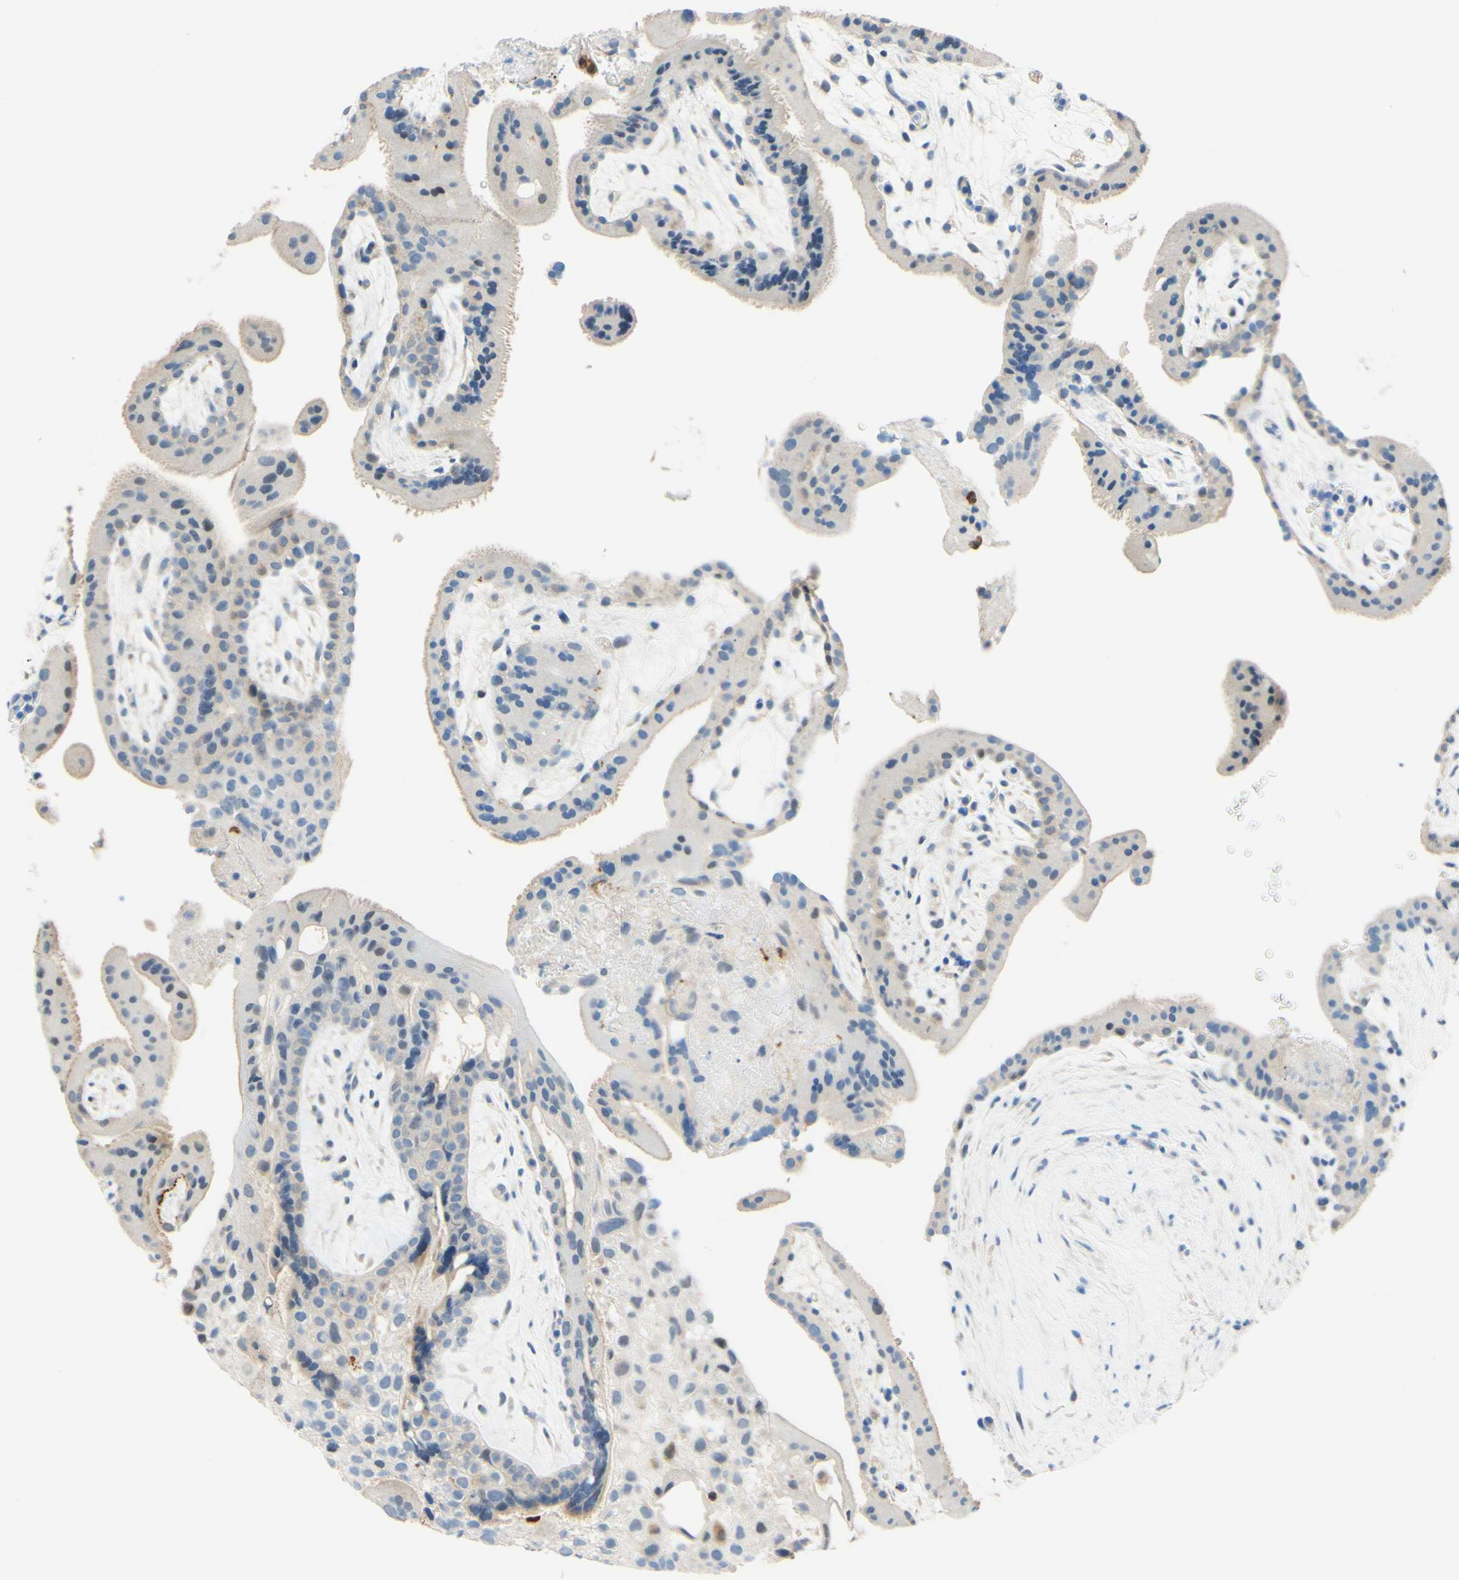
{"staining": {"intensity": "negative", "quantity": "none", "location": "none"}, "tissue": "placenta", "cell_type": "Decidual cells", "image_type": "normal", "snomed": [{"axis": "morphology", "description": "Normal tissue, NOS"}, {"axis": "topography", "description": "Placenta"}], "caption": "This histopathology image is of unremarkable placenta stained with immunohistochemistry to label a protein in brown with the nuclei are counter-stained blue. There is no expression in decidual cells.", "gene": "TREM2", "patient": {"sex": "female", "age": 19}}